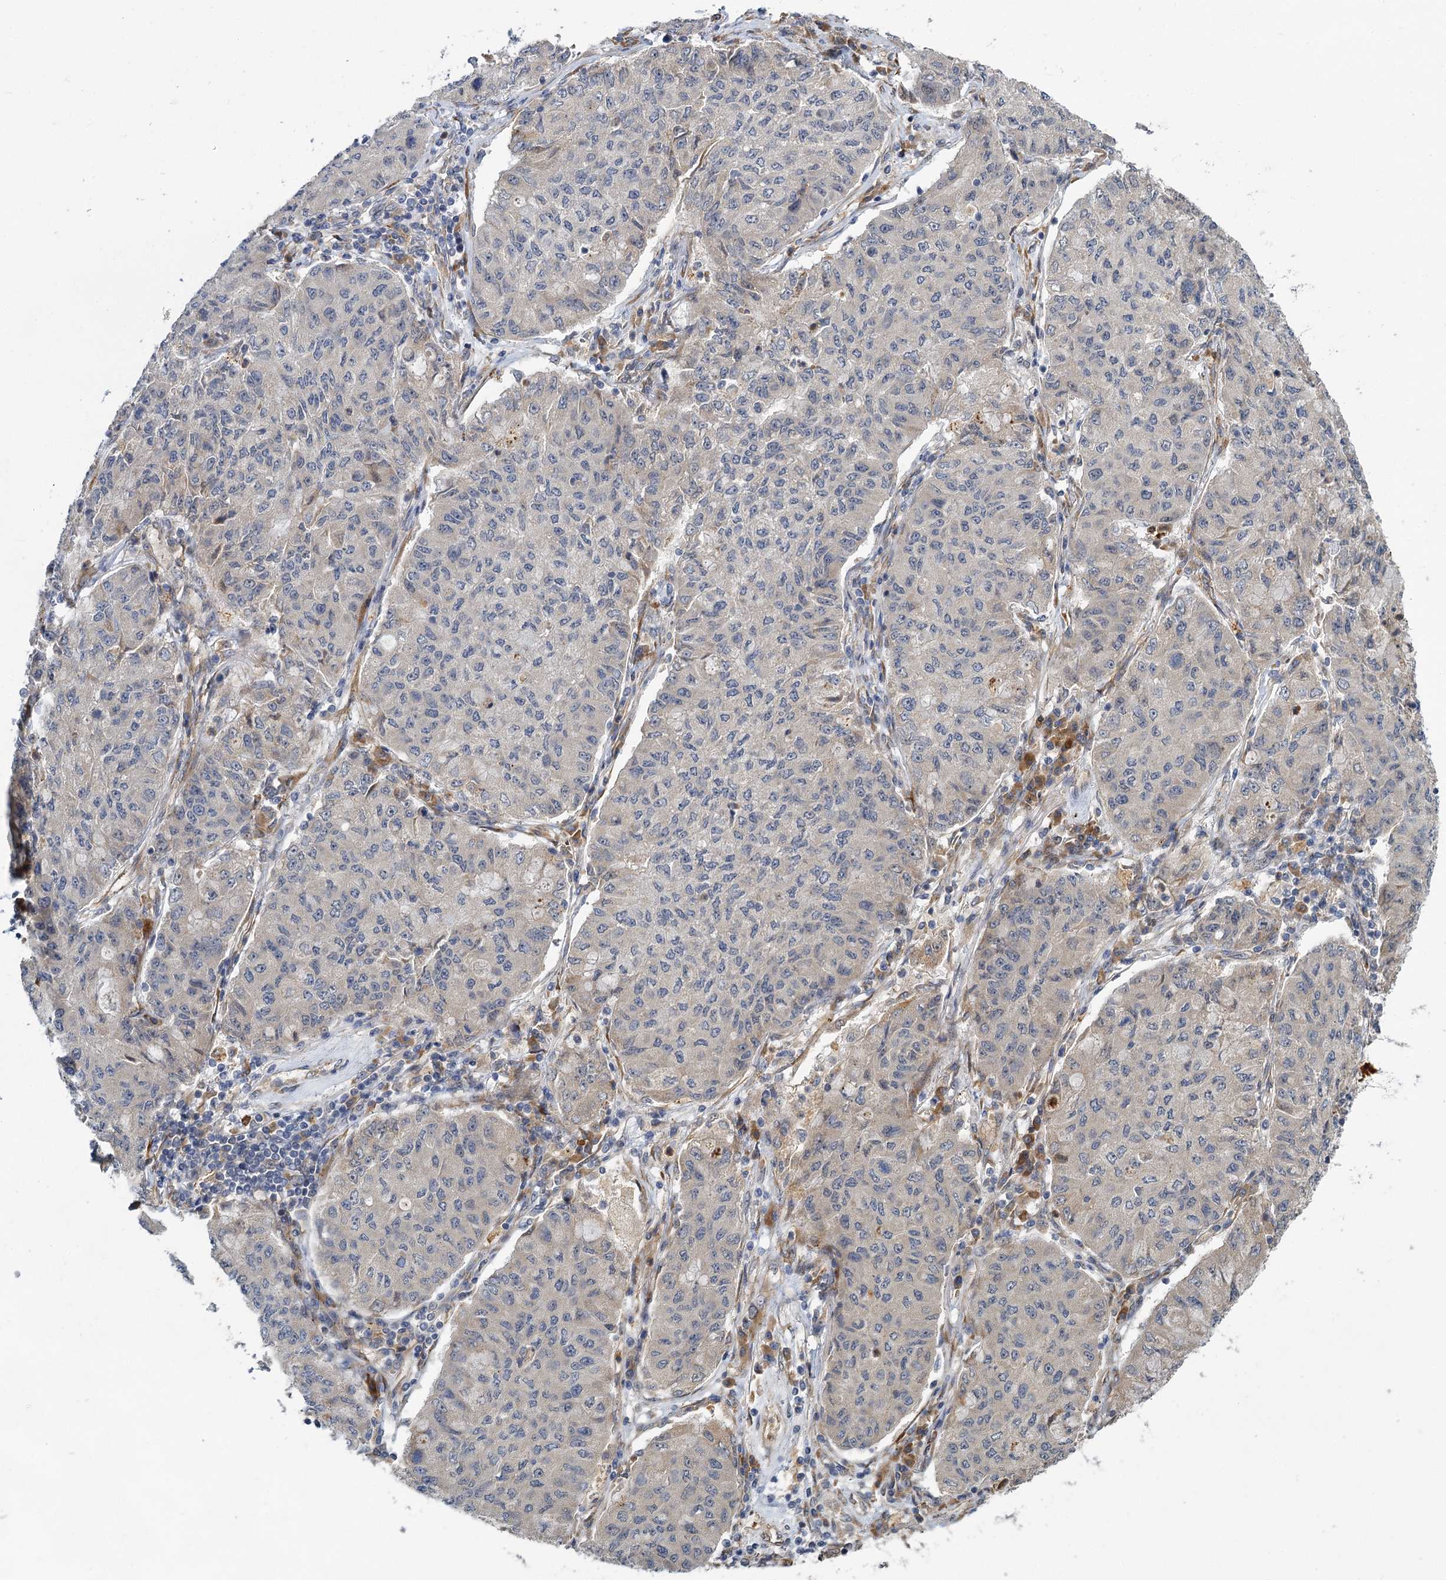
{"staining": {"intensity": "negative", "quantity": "none", "location": "none"}, "tissue": "lung cancer", "cell_type": "Tumor cells", "image_type": "cancer", "snomed": [{"axis": "morphology", "description": "Squamous cell carcinoma, NOS"}, {"axis": "topography", "description": "Lung"}], "caption": "Tumor cells are negative for brown protein staining in squamous cell carcinoma (lung). (DAB (3,3'-diaminobenzidine) IHC, high magnification).", "gene": "APBA2", "patient": {"sex": "male", "age": 74}}